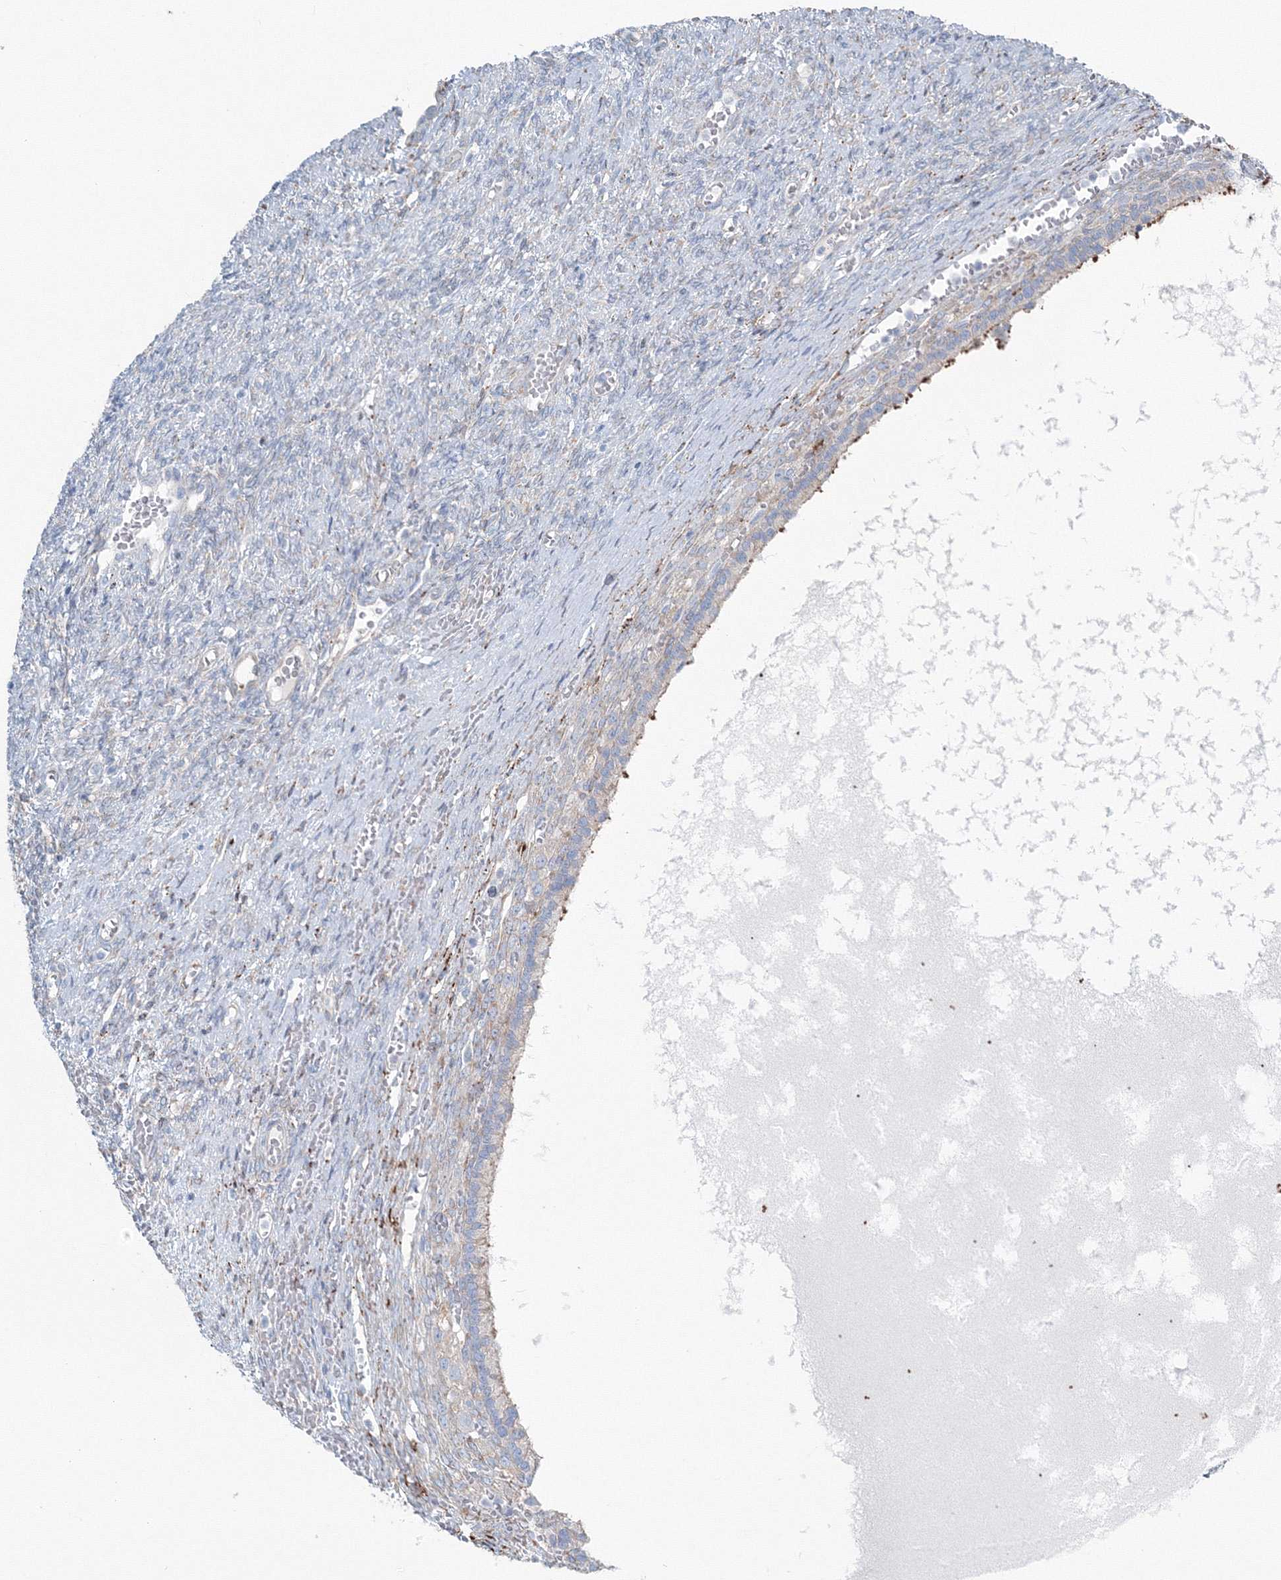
{"staining": {"intensity": "negative", "quantity": "none", "location": "none"}, "tissue": "ovary", "cell_type": "Follicle cells", "image_type": "normal", "snomed": [{"axis": "morphology", "description": "Normal tissue, NOS"}, {"axis": "topography", "description": "Ovary"}], "caption": "Micrograph shows no significant protein positivity in follicle cells of normal ovary.", "gene": "ENSG00000285283", "patient": {"sex": "female", "age": 41}}